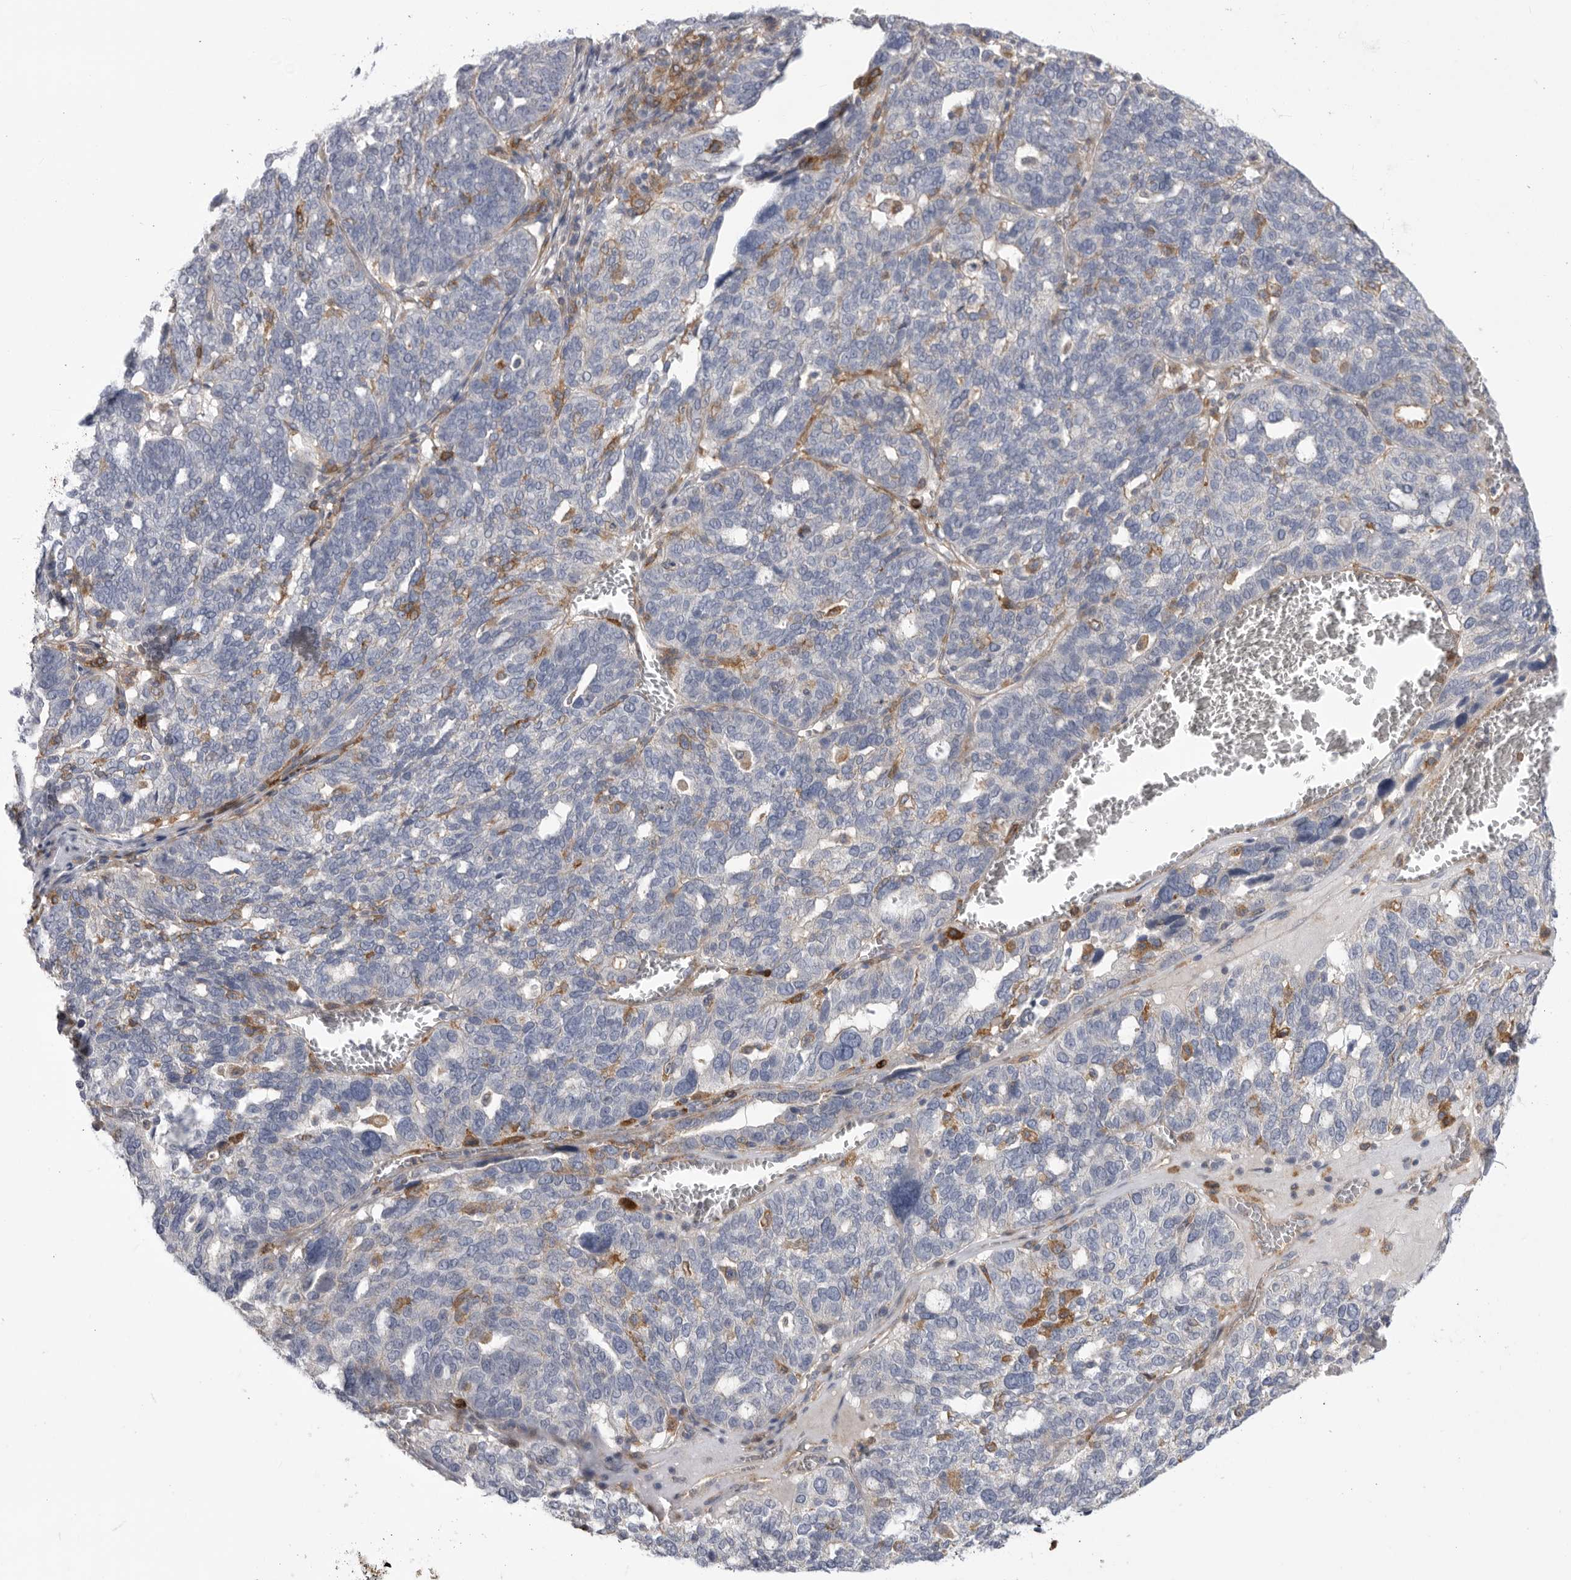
{"staining": {"intensity": "negative", "quantity": "none", "location": "none"}, "tissue": "ovarian cancer", "cell_type": "Tumor cells", "image_type": "cancer", "snomed": [{"axis": "morphology", "description": "Cystadenocarcinoma, serous, NOS"}, {"axis": "topography", "description": "Ovary"}], "caption": "Immunohistochemistry (IHC) photomicrograph of neoplastic tissue: human serous cystadenocarcinoma (ovarian) stained with DAB (3,3'-diaminobenzidine) shows no significant protein staining in tumor cells.", "gene": "SIGLEC10", "patient": {"sex": "female", "age": 59}}